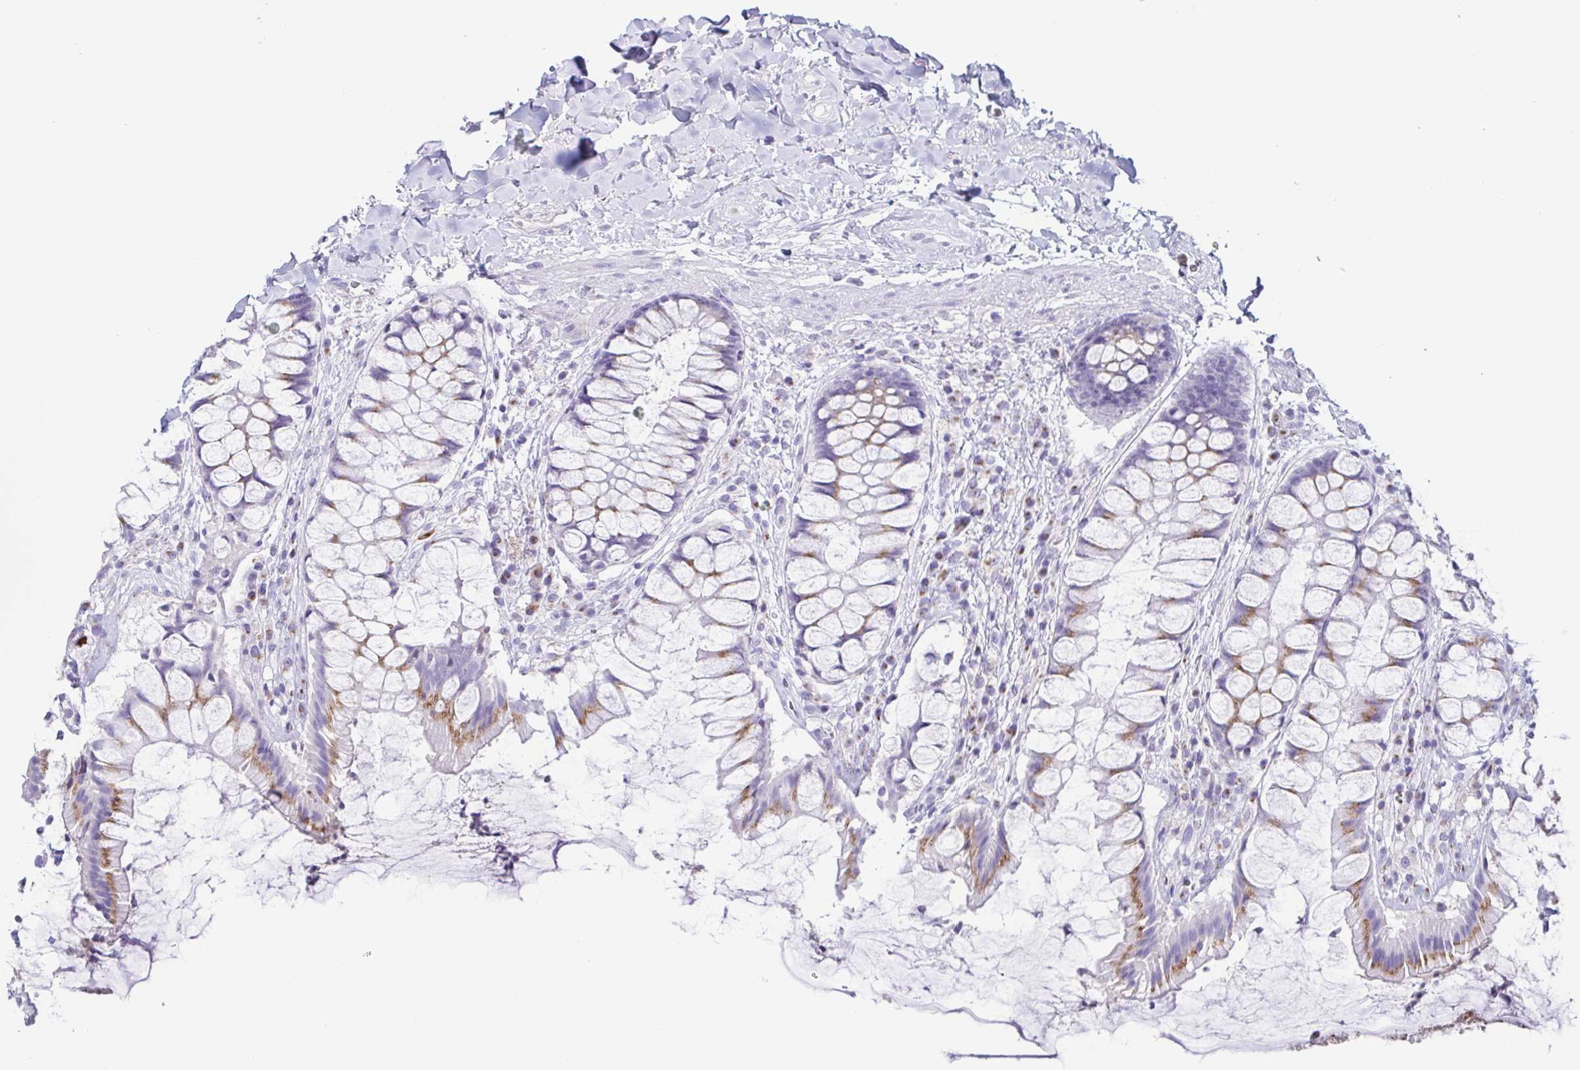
{"staining": {"intensity": "moderate", "quantity": ">75%", "location": "cytoplasmic/membranous"}, "tissue": "rectum", "cell_type": "Glandular cells", "image_type": "normal", "snomed": [{"axis": "morphology", "description": "Normal tissue, NOS"}, {"axis": "topography", "description": "Rectum"}], "caption": "There is medium levels of moderate cytoplasmic/membranous expression in glandular cells of benign rectum, as demonstrated by immunohistochemical staining (brown color).", "gene": "AZU1", "patient": {"sex": "female", "age": 58}}